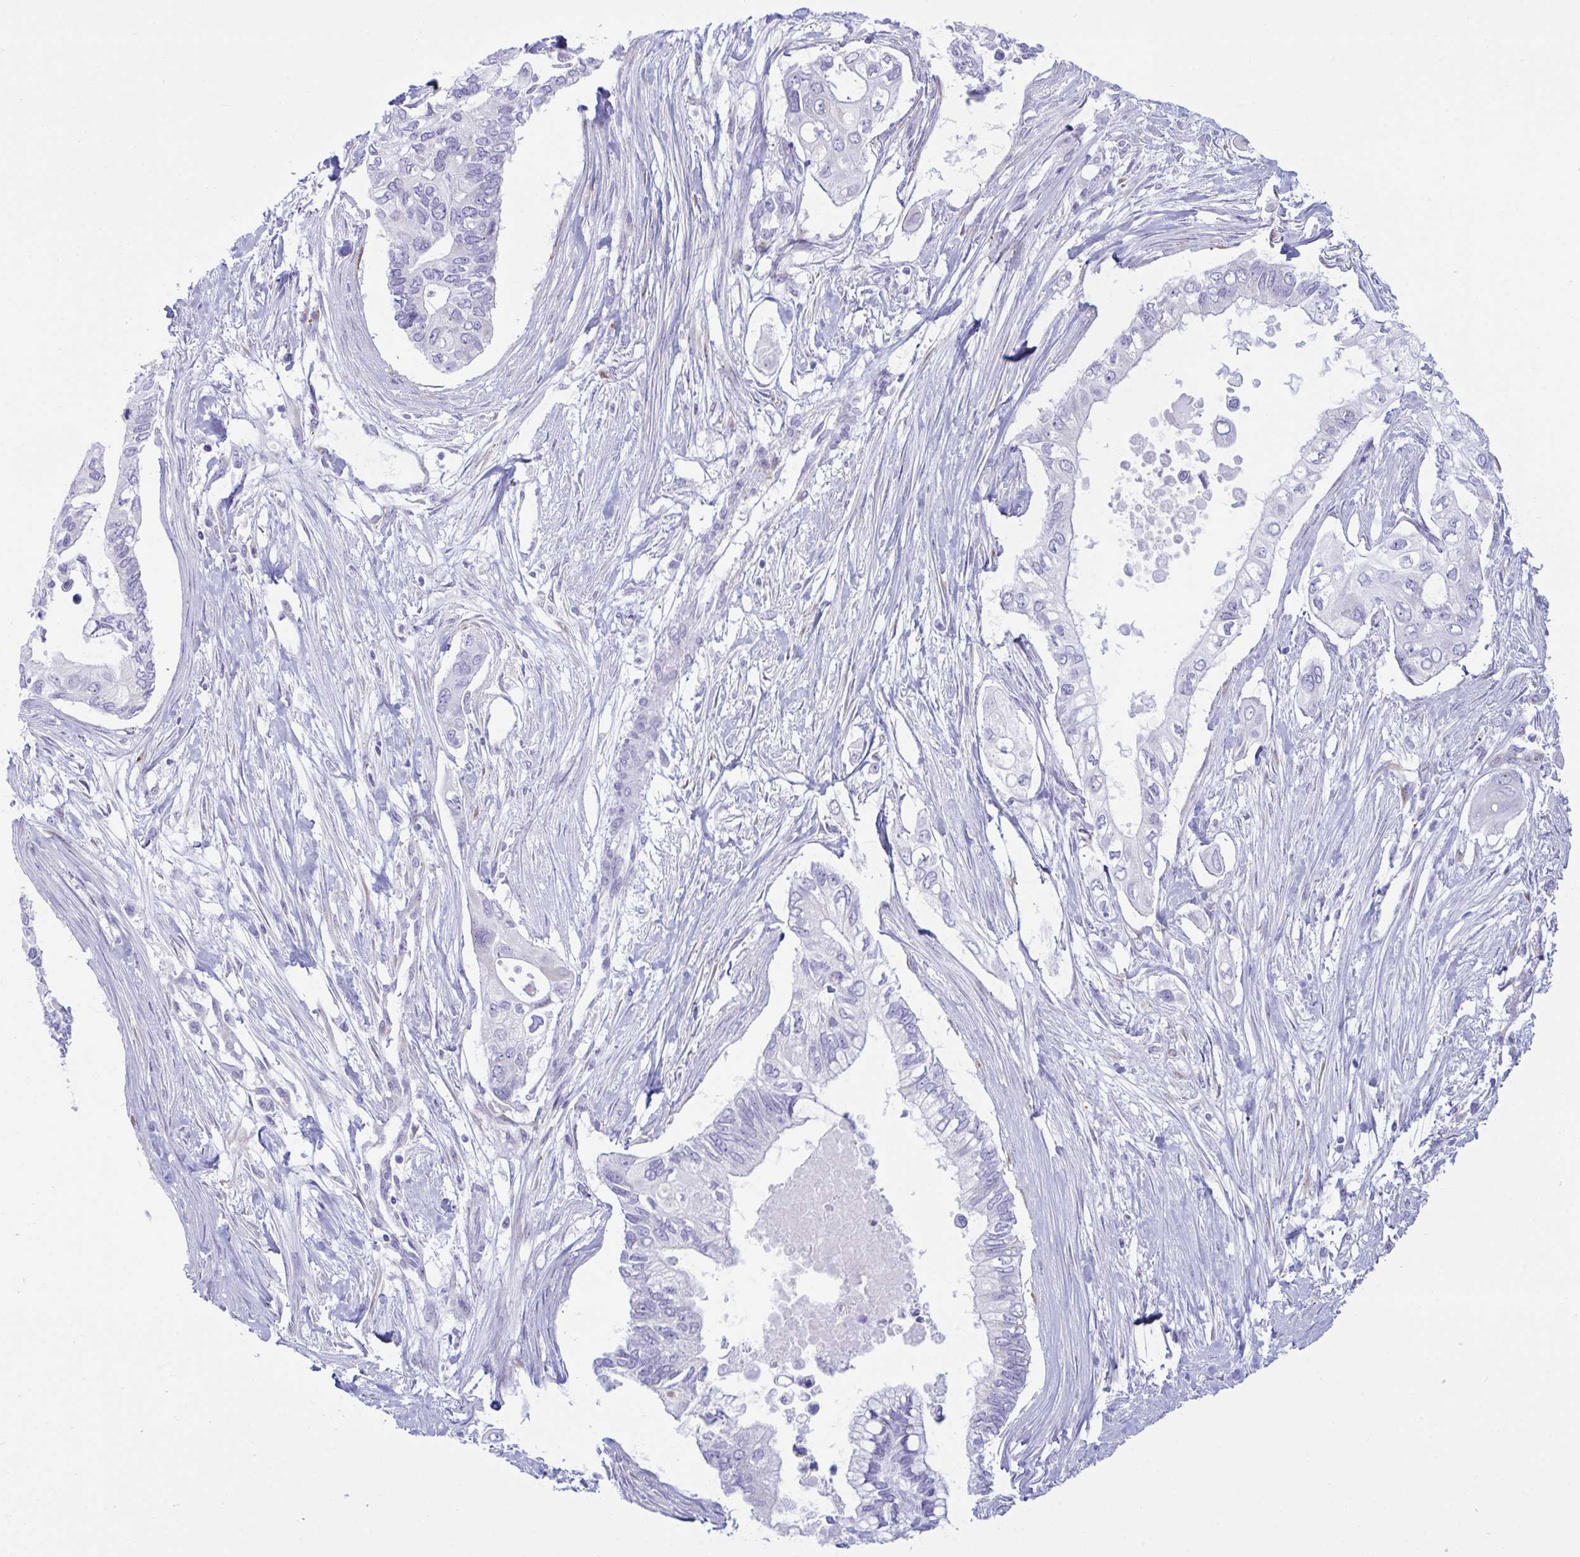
{"staining": {"intensity": "negative", "quantity": "none", "location": "none"}, "tissue": "pancreatic cancer", "cell_type": "Tumor cells", "image_type": "cancer", "snomed": [{"axis": "morphology", "description": "Adenocarcinoma, NOS"}, {"axis": "topography", "description": "Pancreas"}], "caption": "A high-resolution photomicrograph shows immunohistochemistry (IHC) staining of adenocarcinoma (pancreatic), which shows no significant positivity in tumor cells.", "gene": "BBS1", "patient": {"sex": "female", "age": 63}}